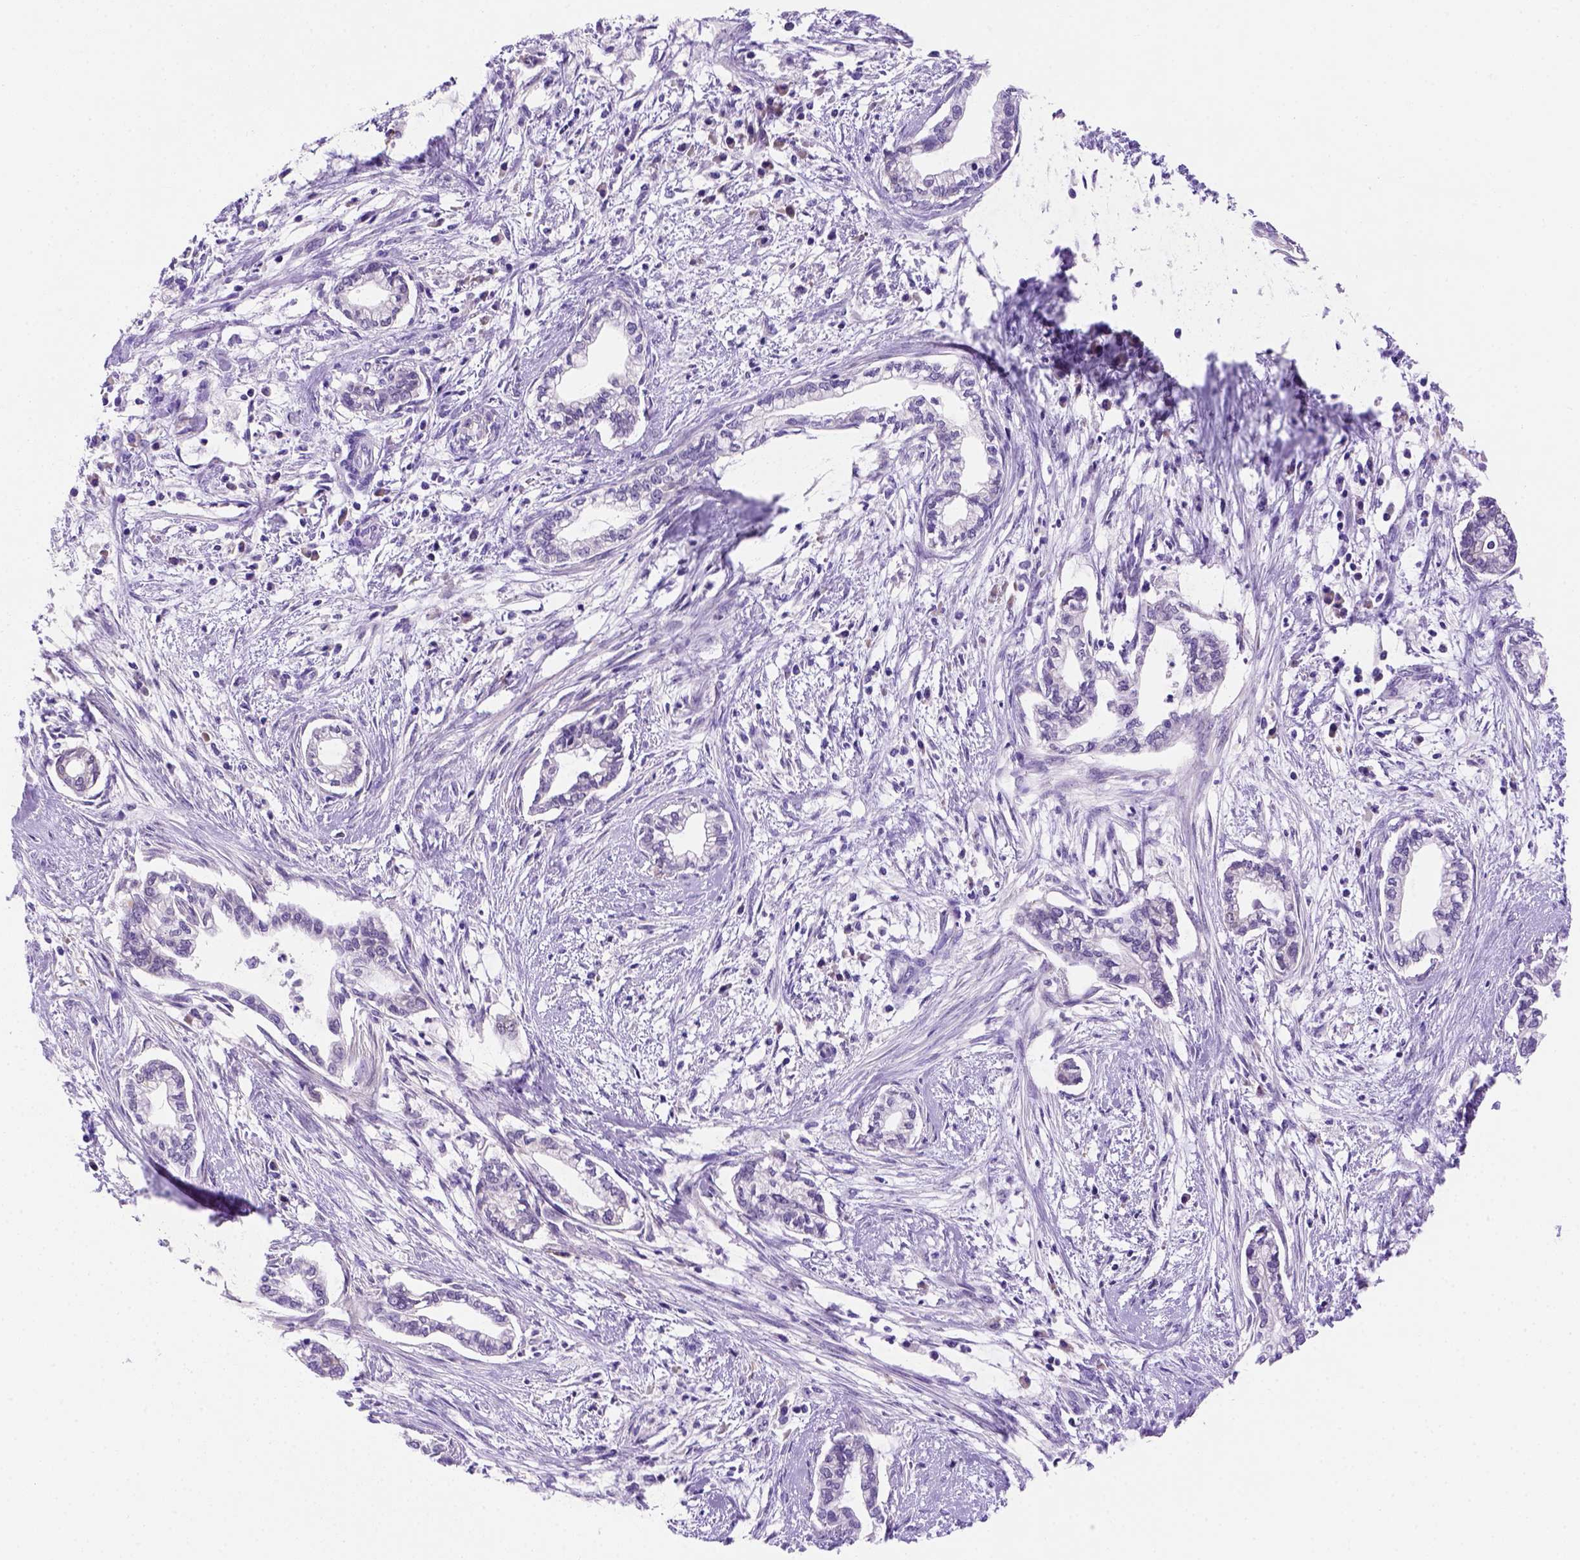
{"staining": {"intensity": "negative", "quantity": "none", "location": "none"}, "tissue": "cervical cancer", "cell_type": "Tumor cells", "image_type": "cancer", "snomed": [{"axis": "morphology", "description": "Adenocarcinoma, NOS"}, {"axis": "topography", "description": "Cervix"}], "caption": "A histopathology image of human cervical cancer (adenocarcinoma) is negative for staining in tumor cells. The staining was performed using DAB (3,3'-diaminobenzidine) to visualize the protein expression in brown, while the nuclei were stained in blue with hematoxylin (Magnification: 20x).", "gene": "FAM81B", "patient": {"sex": "female", "age": 62}}